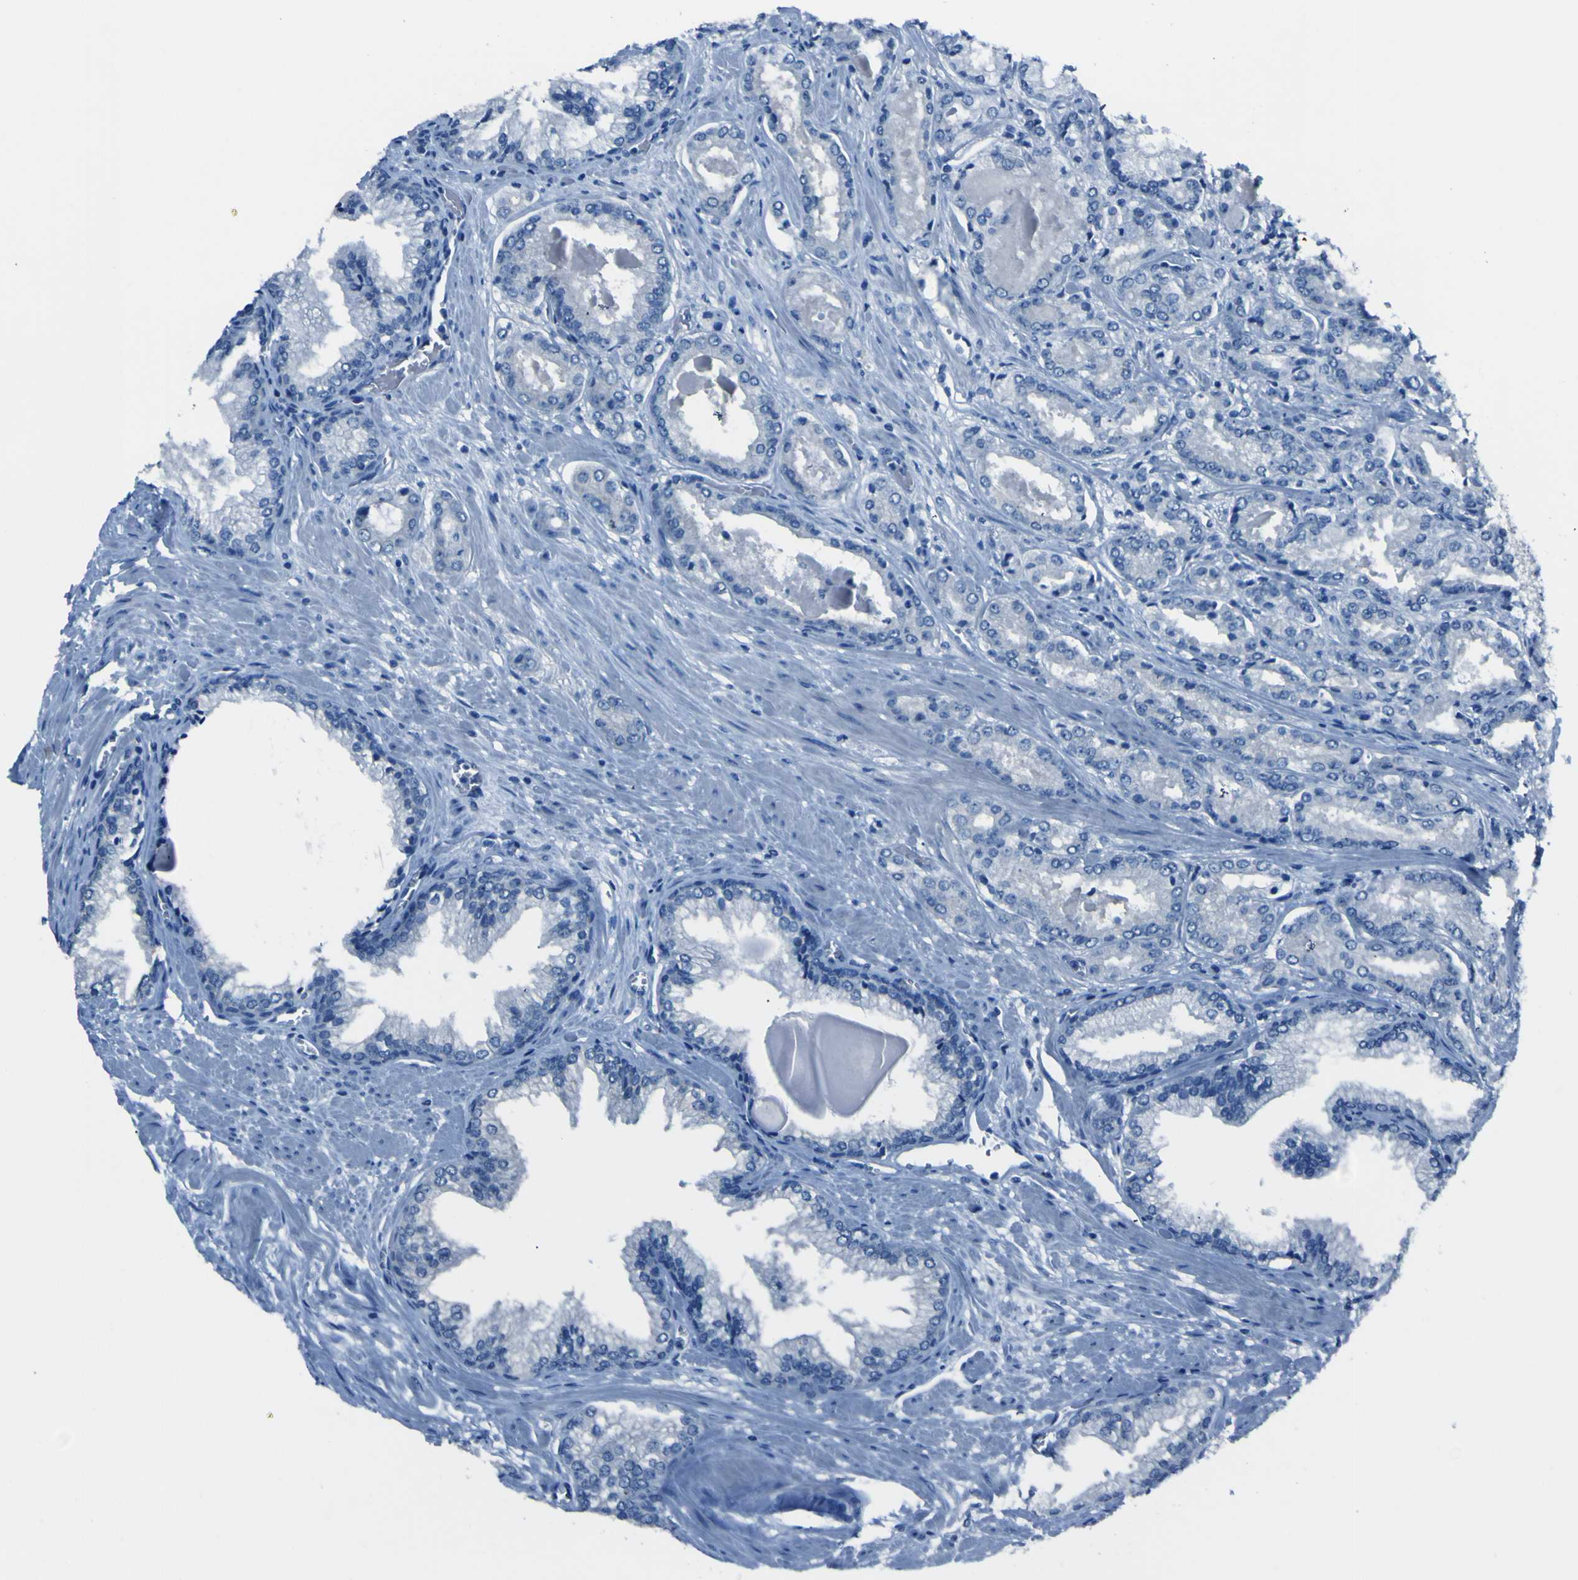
{"staining": {"intensity": "negative", "quantity": "none", "location": "none"}, "tissue": "prostate cancer", "cell_type": "Tumor cells", "image_type": "cancer", "snomed": [{"axis": "morphology", "description": "Adenocarcinoma, Low grade"}, {"axis": "topography", "description": "Prostate"}], "caption": "An IHC image of prostate cancer (adenocarcinoma (low-grade)) is shown. There is no staining in tumor cells of prostate cancer (adenocarcinoma (low-grade)). Brightfield microscopy of immunohistochemistry (IHC) stained with DAB (brown) and hematoxylin (blue), captured at high magnification.", "gene": "PHKG1", "patient": {"sex": "male", "age": 59}}